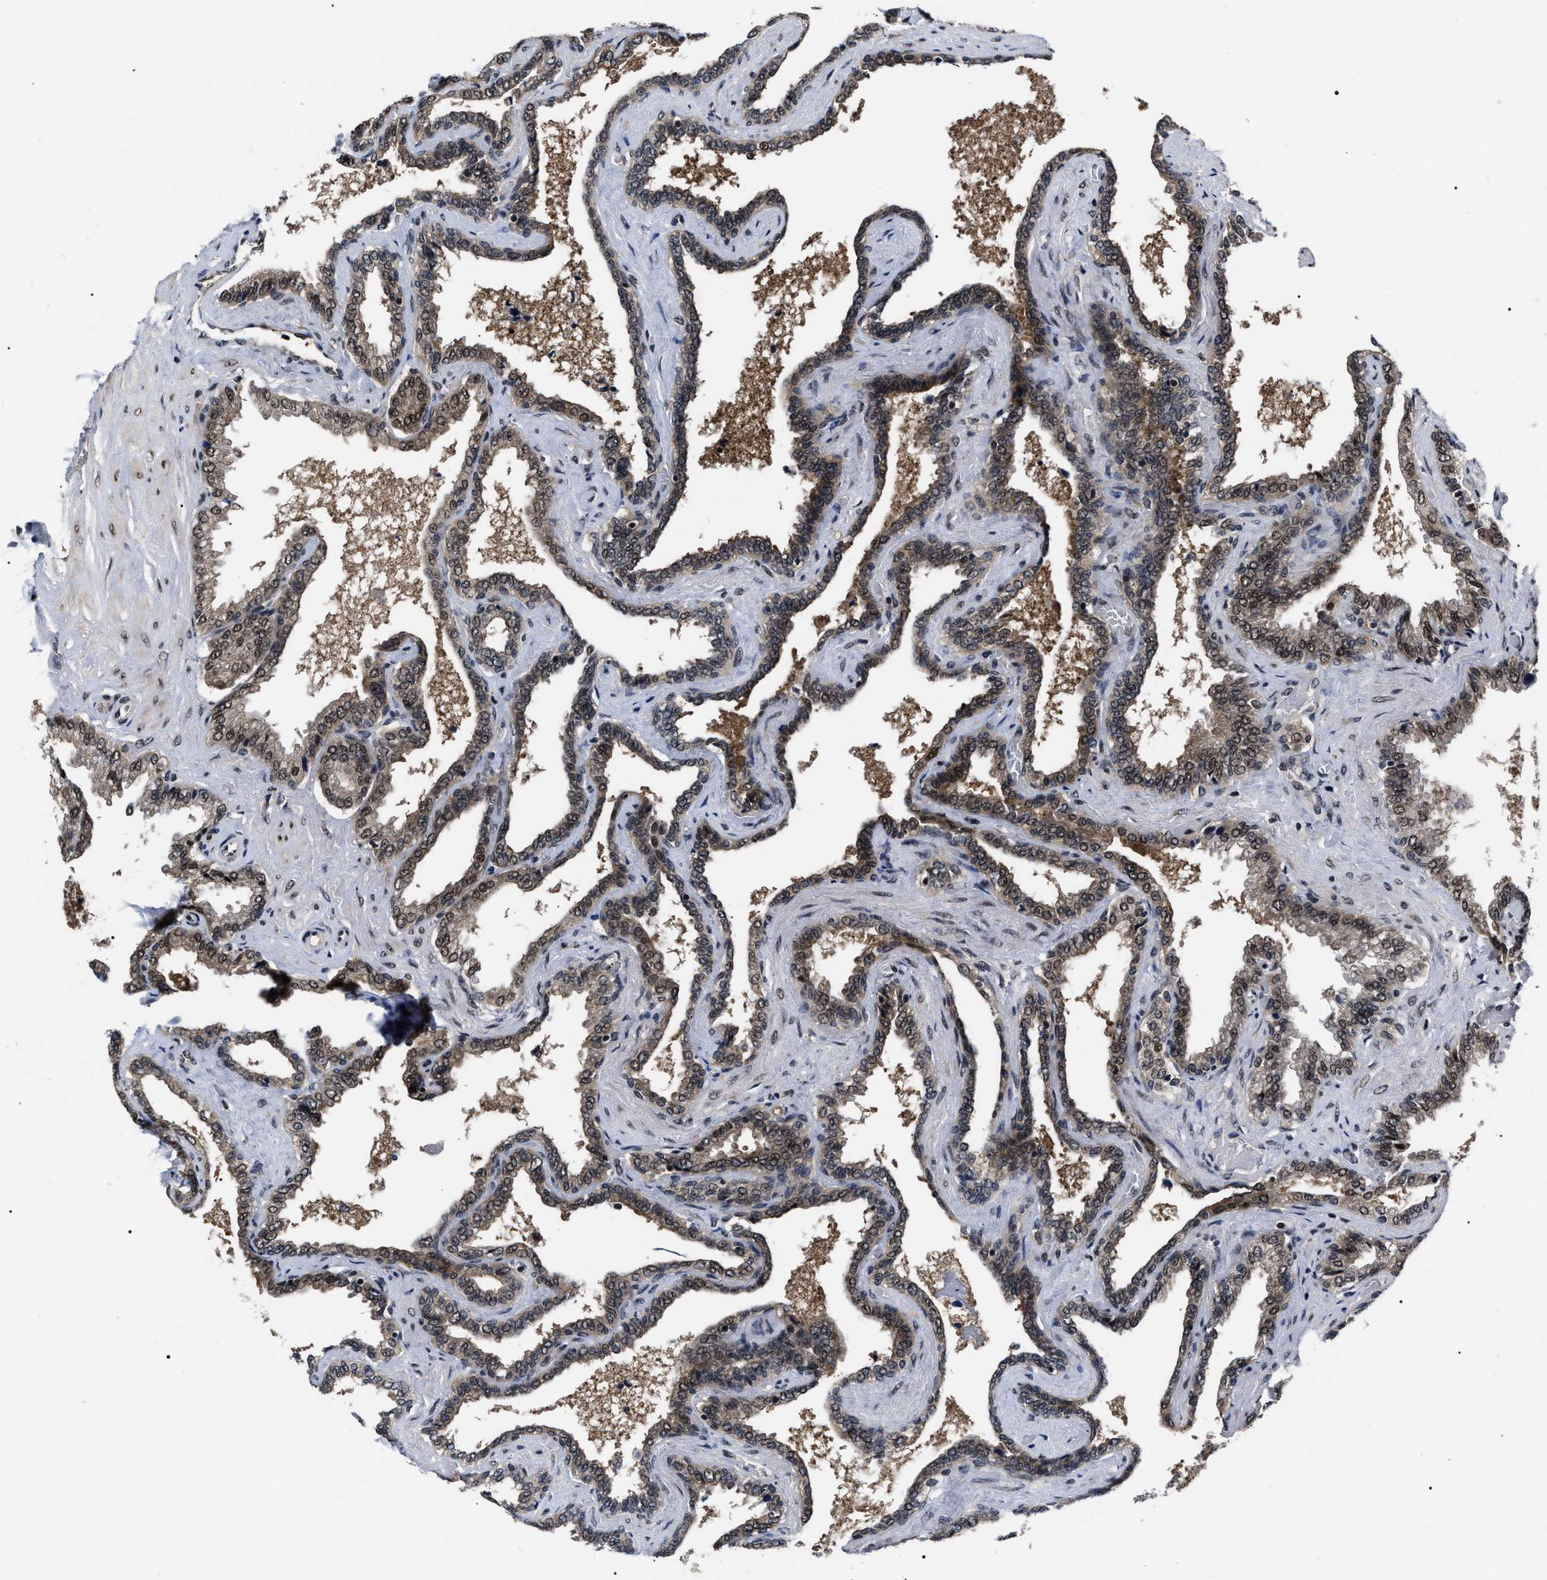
{"staining": {"intensity": "weak", "quantity": ">75%", "location": "cytoplasmic/membranous,nuclear"}, "tissue": "seminal vesicle", "cell_type": "Glandular cells", "image_type": "normal", "snomed": [{"axis": "morphology", "description": "Normal tissue, NOS"}, {"axis": "topography", "description": "Seminal veicle"}], "caption": "A brown stain shows weak cytoplasmic/membranous,nuclear positivity of a protein in glandular cells of normal seminal vesicle. (IHC, brightfield microscopy, high magnification).", "gene": "CSNK2A1", "patient": {"sex": "male", "age": 46}}